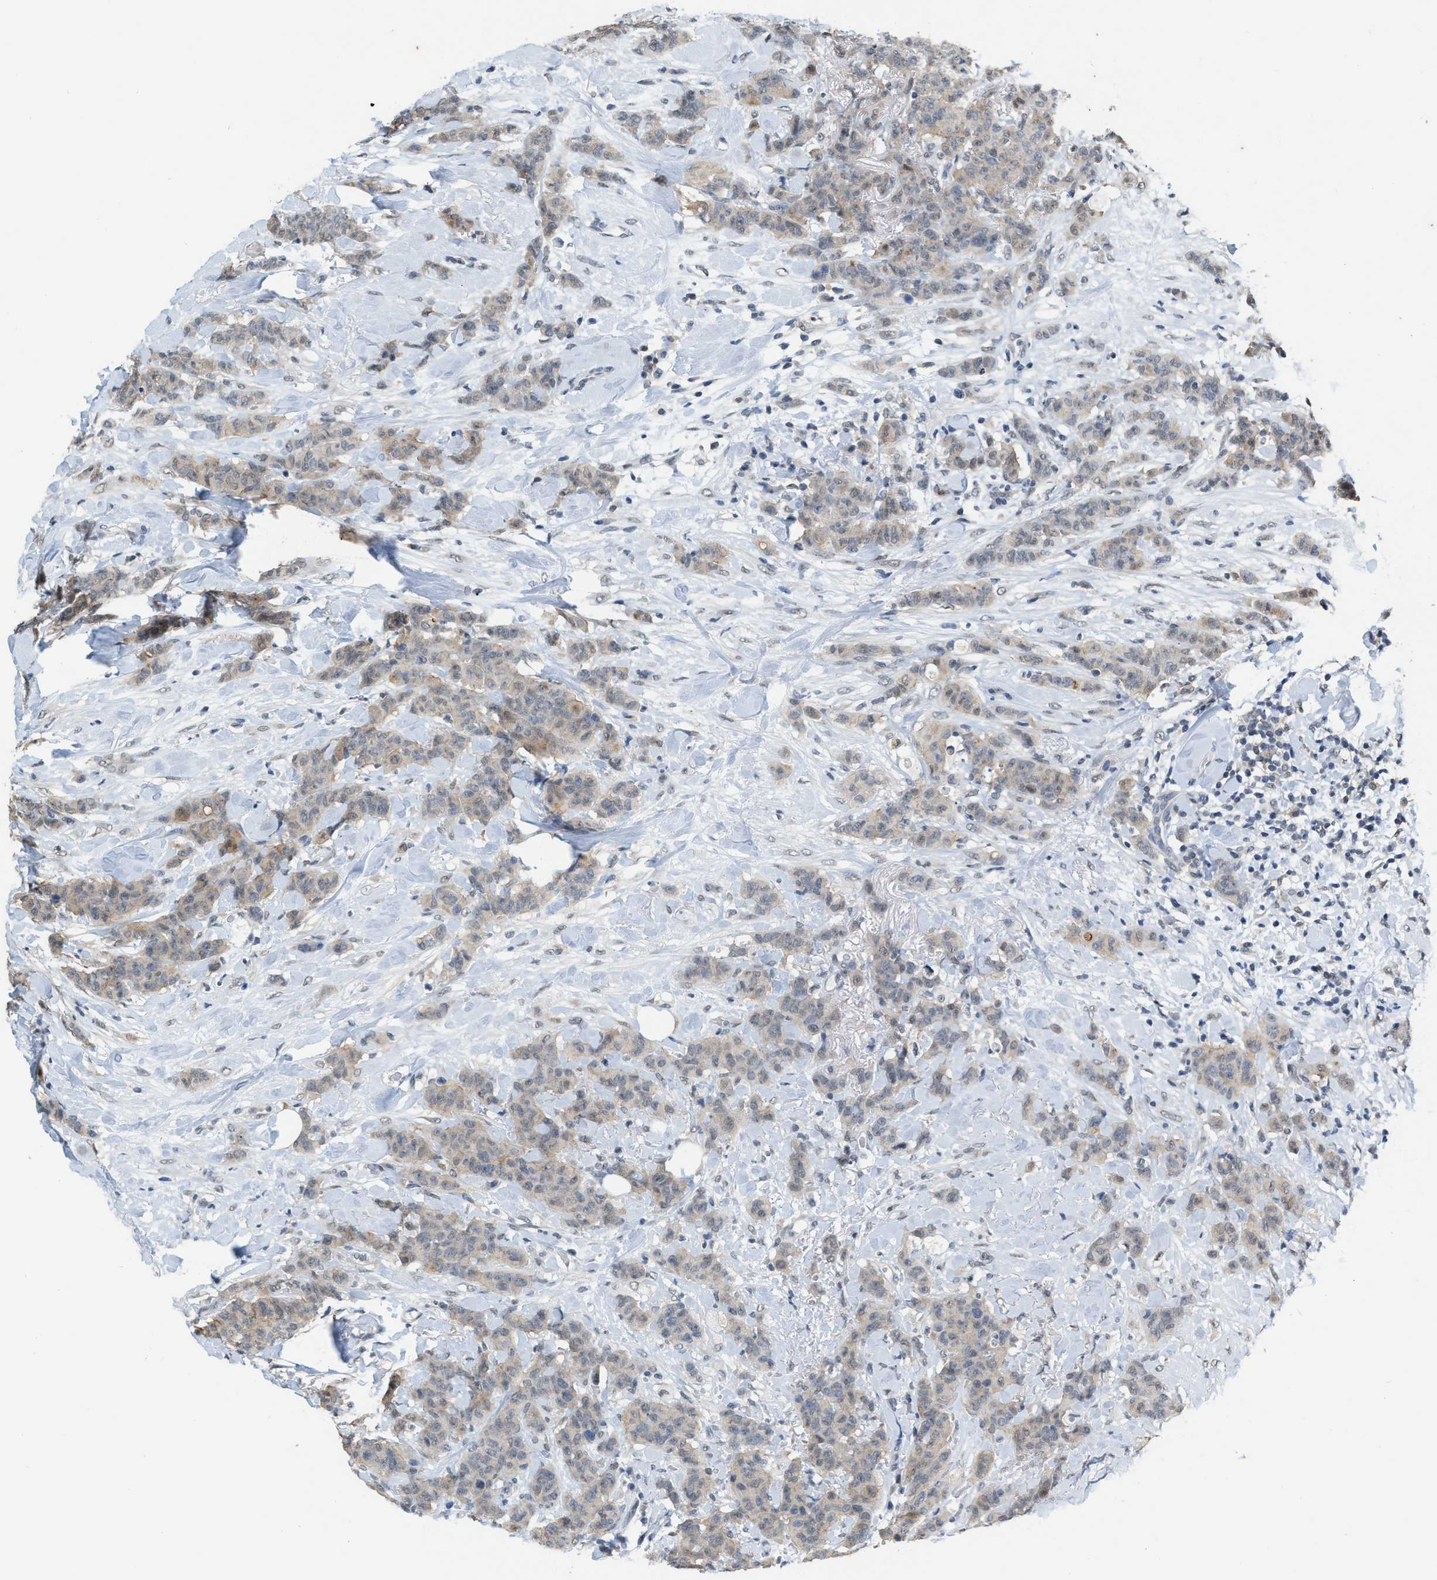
{"staining": {"intensity": "weak", "quantity": ">75%", "location": "cytoplasmic/membranous"}, "tissue": "breast cancer", "cell_type": "Tumor cells", "image_type": "cancer", "snomed": [{"axis": "morphology", "description": "Normal tissue, NOS"}, {"axis": "morphology", "description": "Duct carcinoma"}, {"axis": "topography", "description": "Breast"}], "caption": "Weak cytoplasmic/membranous positivity is seen in about >75% of tumor cells in breast cancer (intraductal carcinoma).", "gene": "BAIAP2L1", "patient": {"sex": "female", "age": 40}}